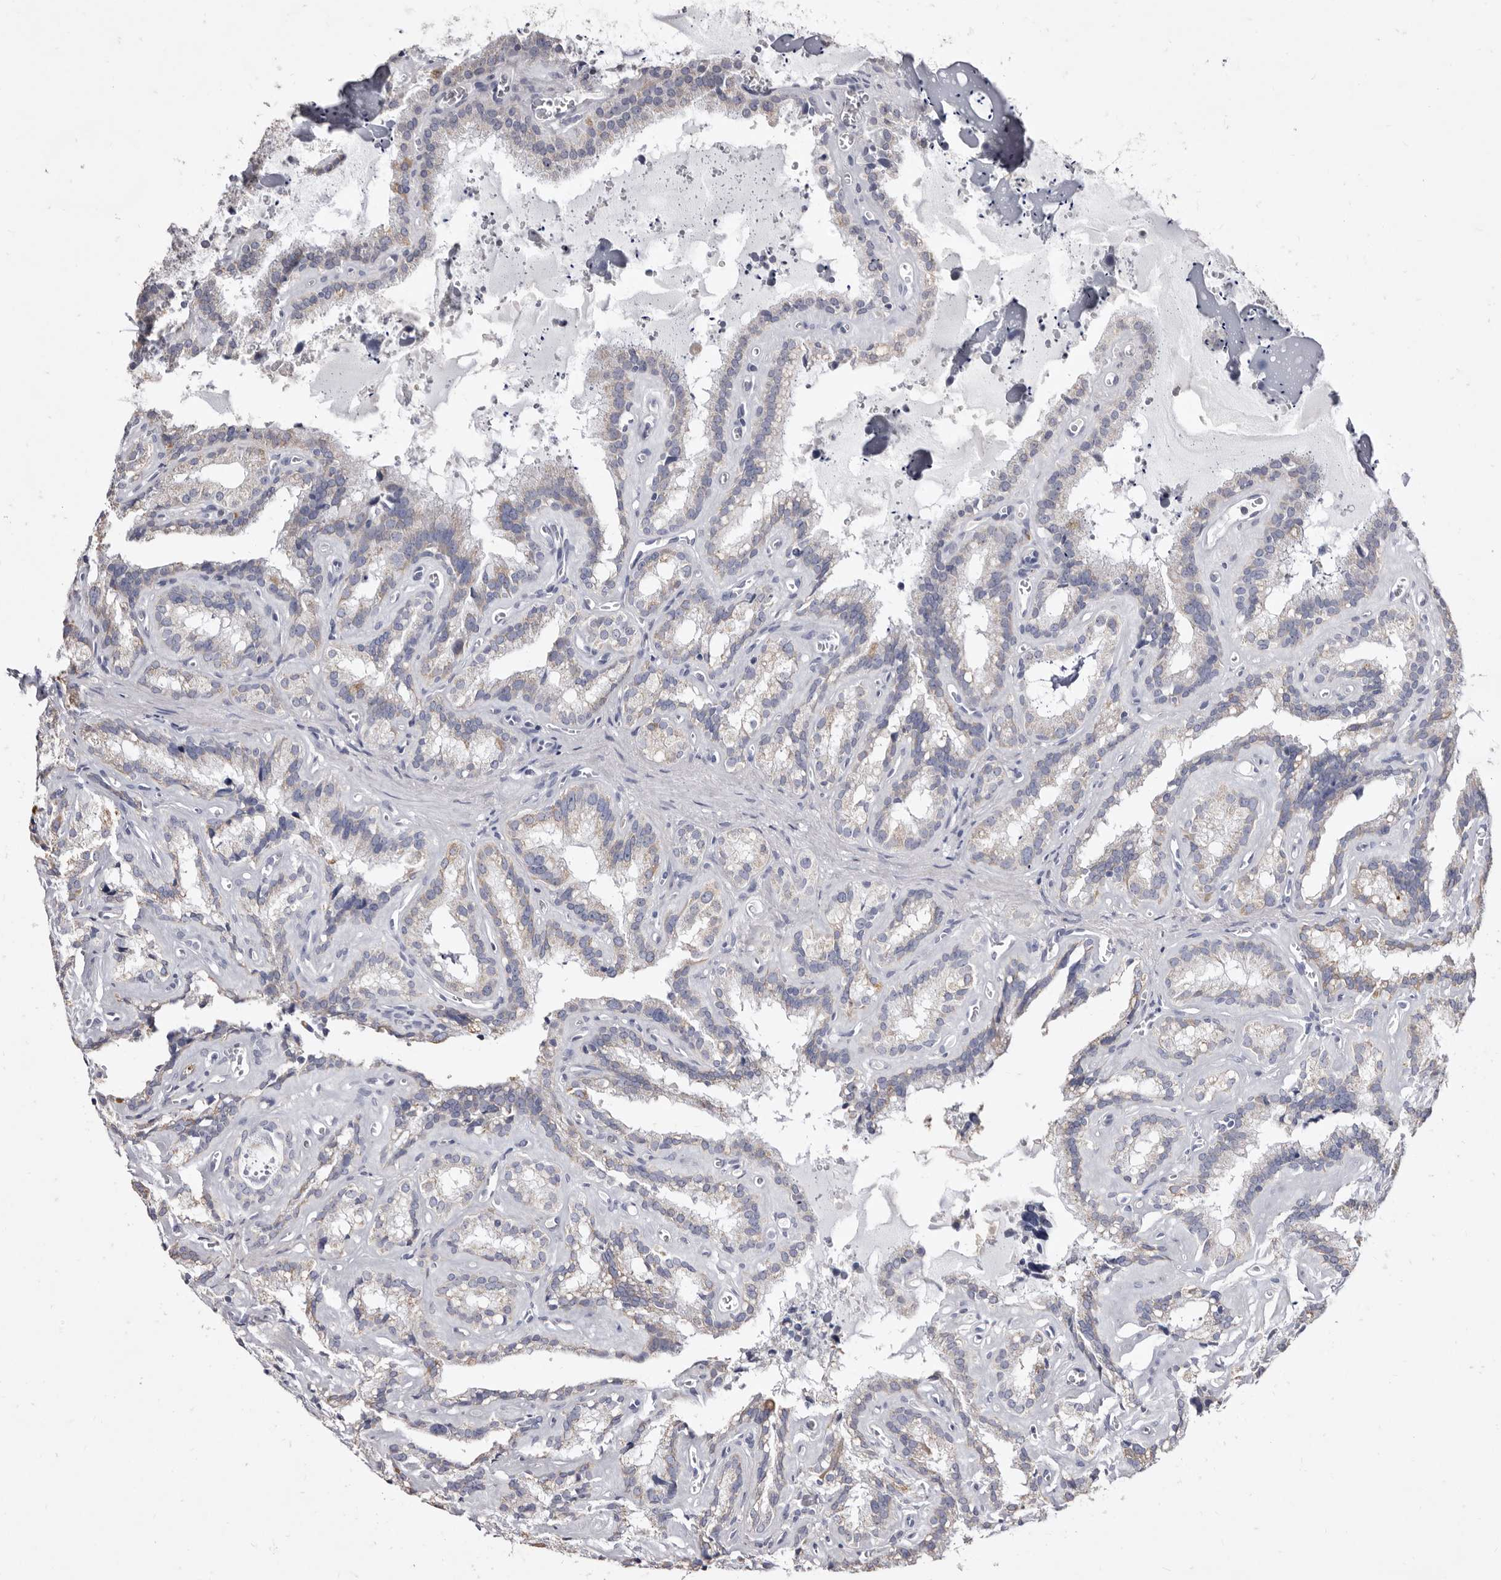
{"staining": {"intensity": "moderate", "quantity": "<25%", "location": "cytoplasmic/membranous"}, "tissue": "seminal vesicle", "cell_type": "Glandular cells", "image_type": "normal", "snomed": [{"axis": "morphology", "description": "Normal tissue, NOS"}, {"axis": "topography", "description": "Prostate"}, {"axis": "topography", "description": "Seminal veicle"}], "caption": "This is a histology image of IHC staining of normal seminal vesicle, which shows moderate staining in the cytoplasmic/membranous of glandular cells.", "gene": "CYP2E1", "patient": {"sex": "male", "age": 59}}